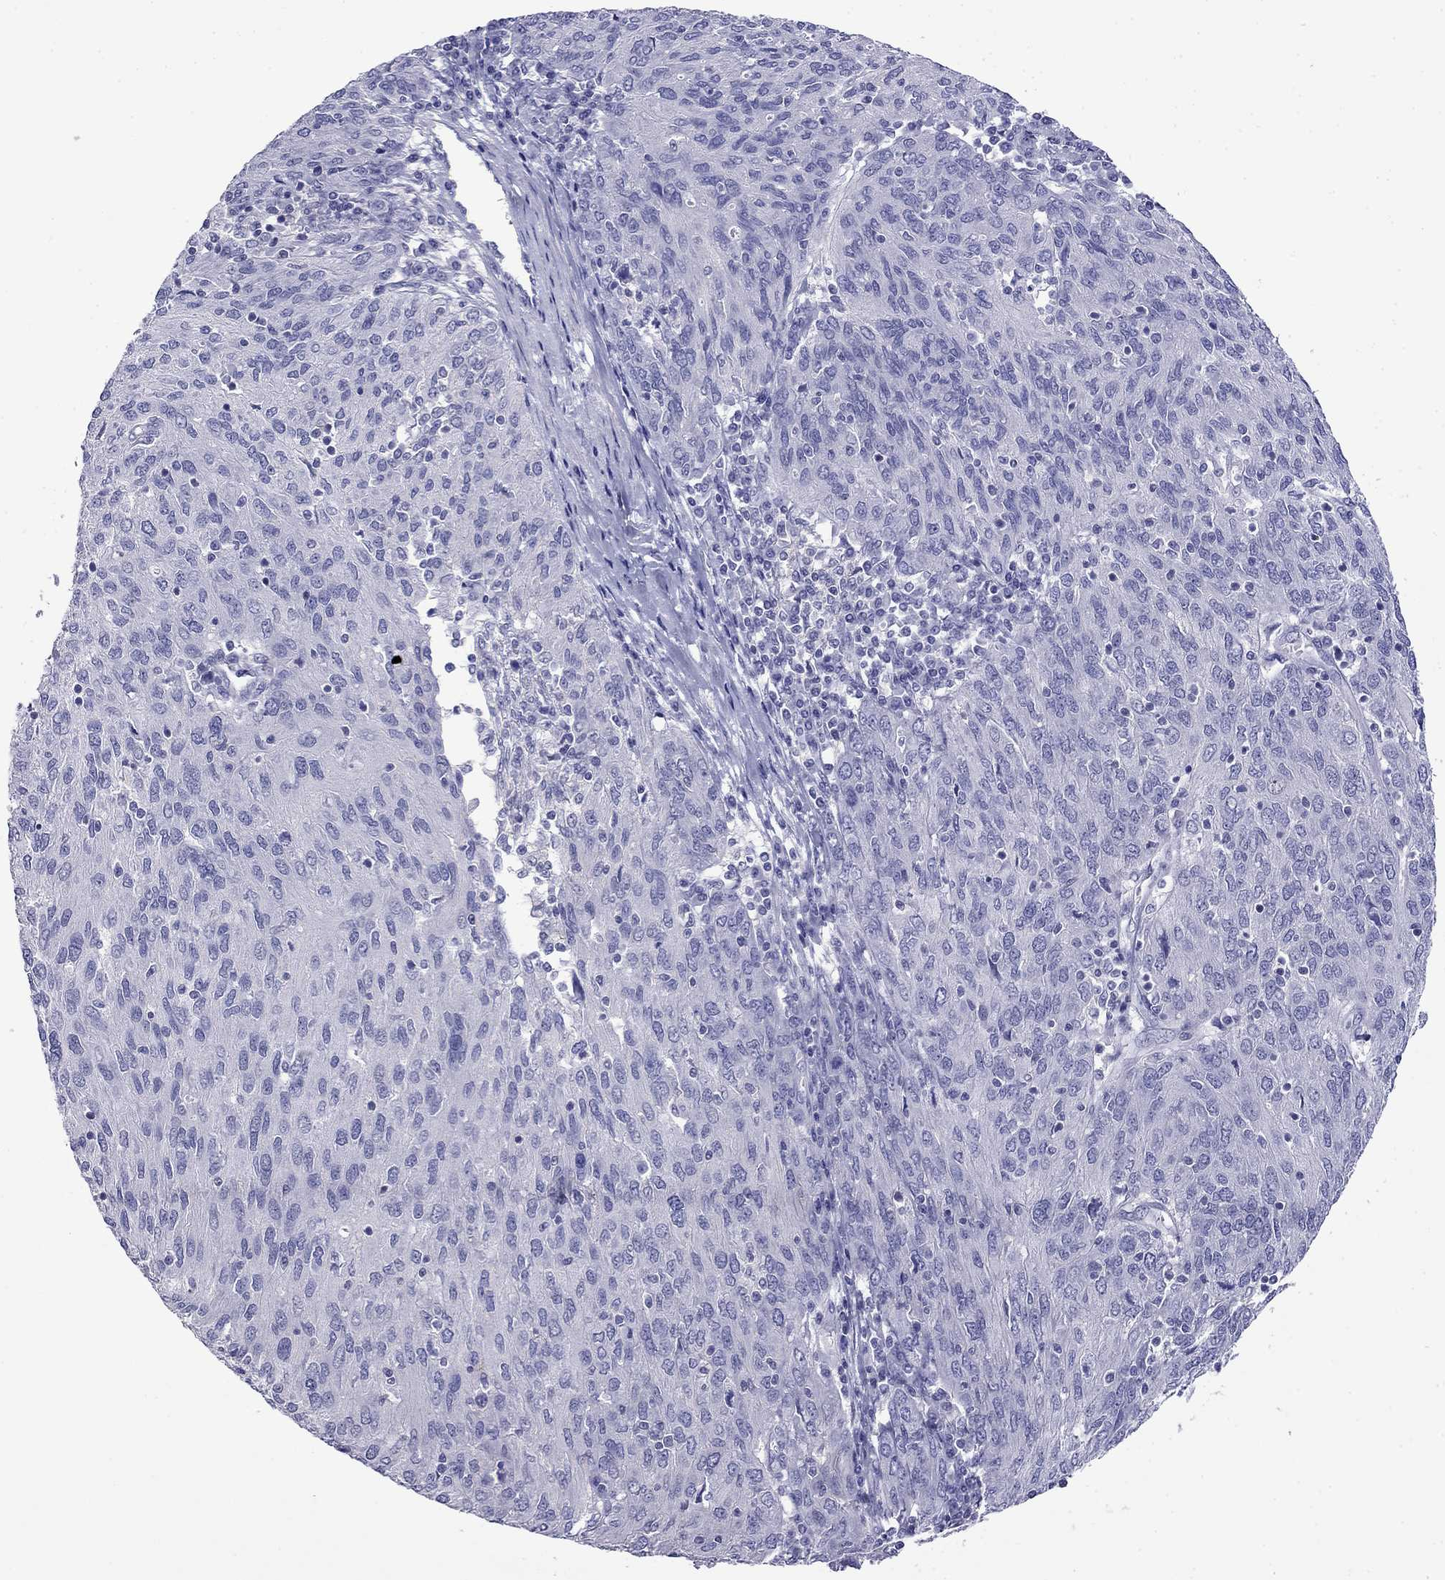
{"staining": {"intensity": "negative", "quantity": "none", "location": "none"}, "tissue": "ovarian cancer", "cell_type": "Tumor cells", "image_type": "cancer", "snomed": [{"axis": "morphology", "description": "Carcinoma, endometroid"}, {"axis": "topography", "description": "Ovary"}], "caption": "A photomicrograph of endometroid carcinoma (ovarian) stained for a protein reveals no brown staining in tumor cells.", "gene": "PRR18", "patient": {"sex": "female", "age": 50}}